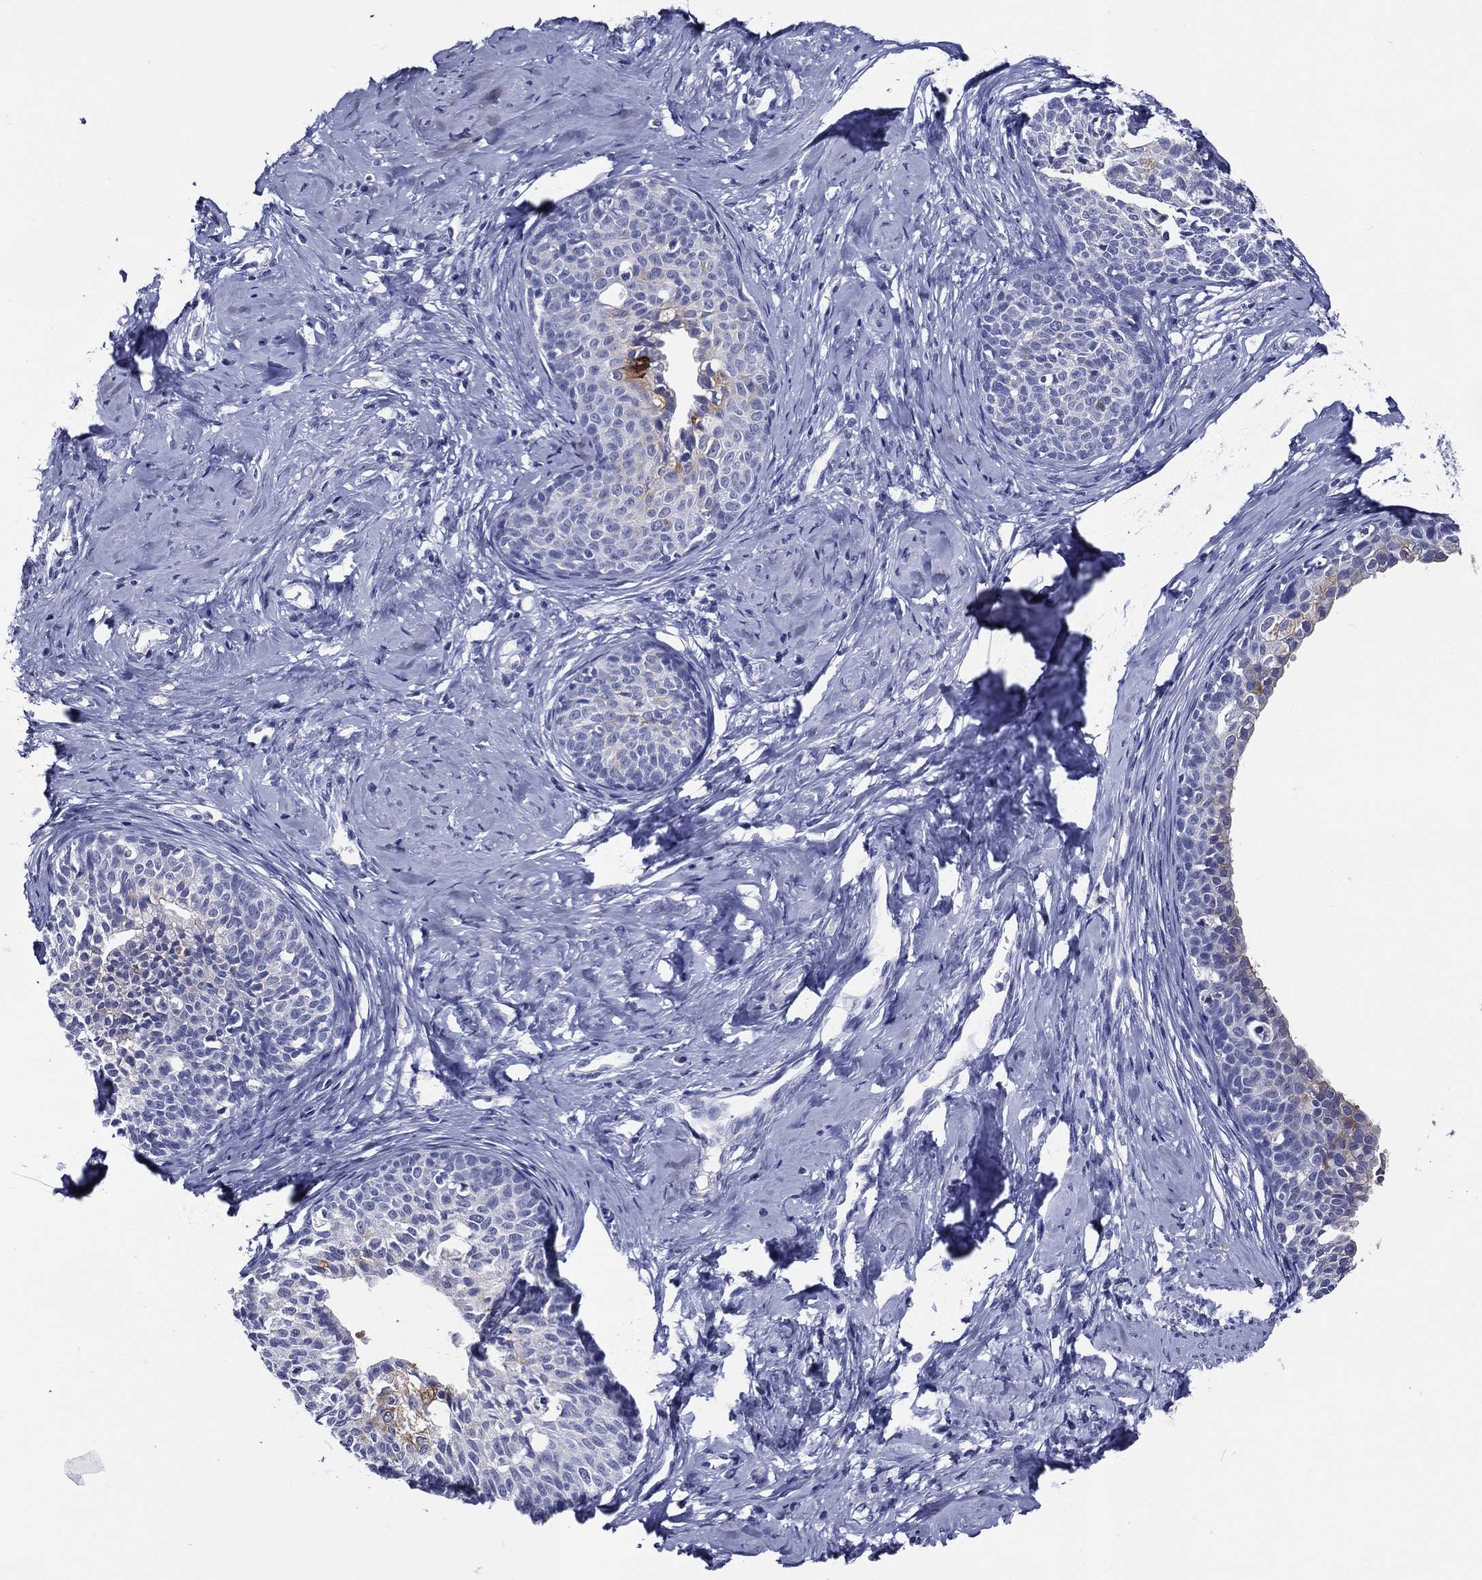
{"staining": {"intensity": "negative", "quantity": "none", "location": "none"}, "tissue": "cervical cancer", "cell_type": "Tumor cells", "image_type": "cancer", "snomed": [{"axis": "morphology", "description": "Squamous cell carcinoma, NOS"}, {"axis": "topography", "description": "Cervix"}], "caption": "This is an immunohistochemistry histopathology image of human squamous cell carcinoma (cervical). There is no positivity in tumor cells.", "gene": "ACE2", "patient": {"sex": "female", "age": 51}}